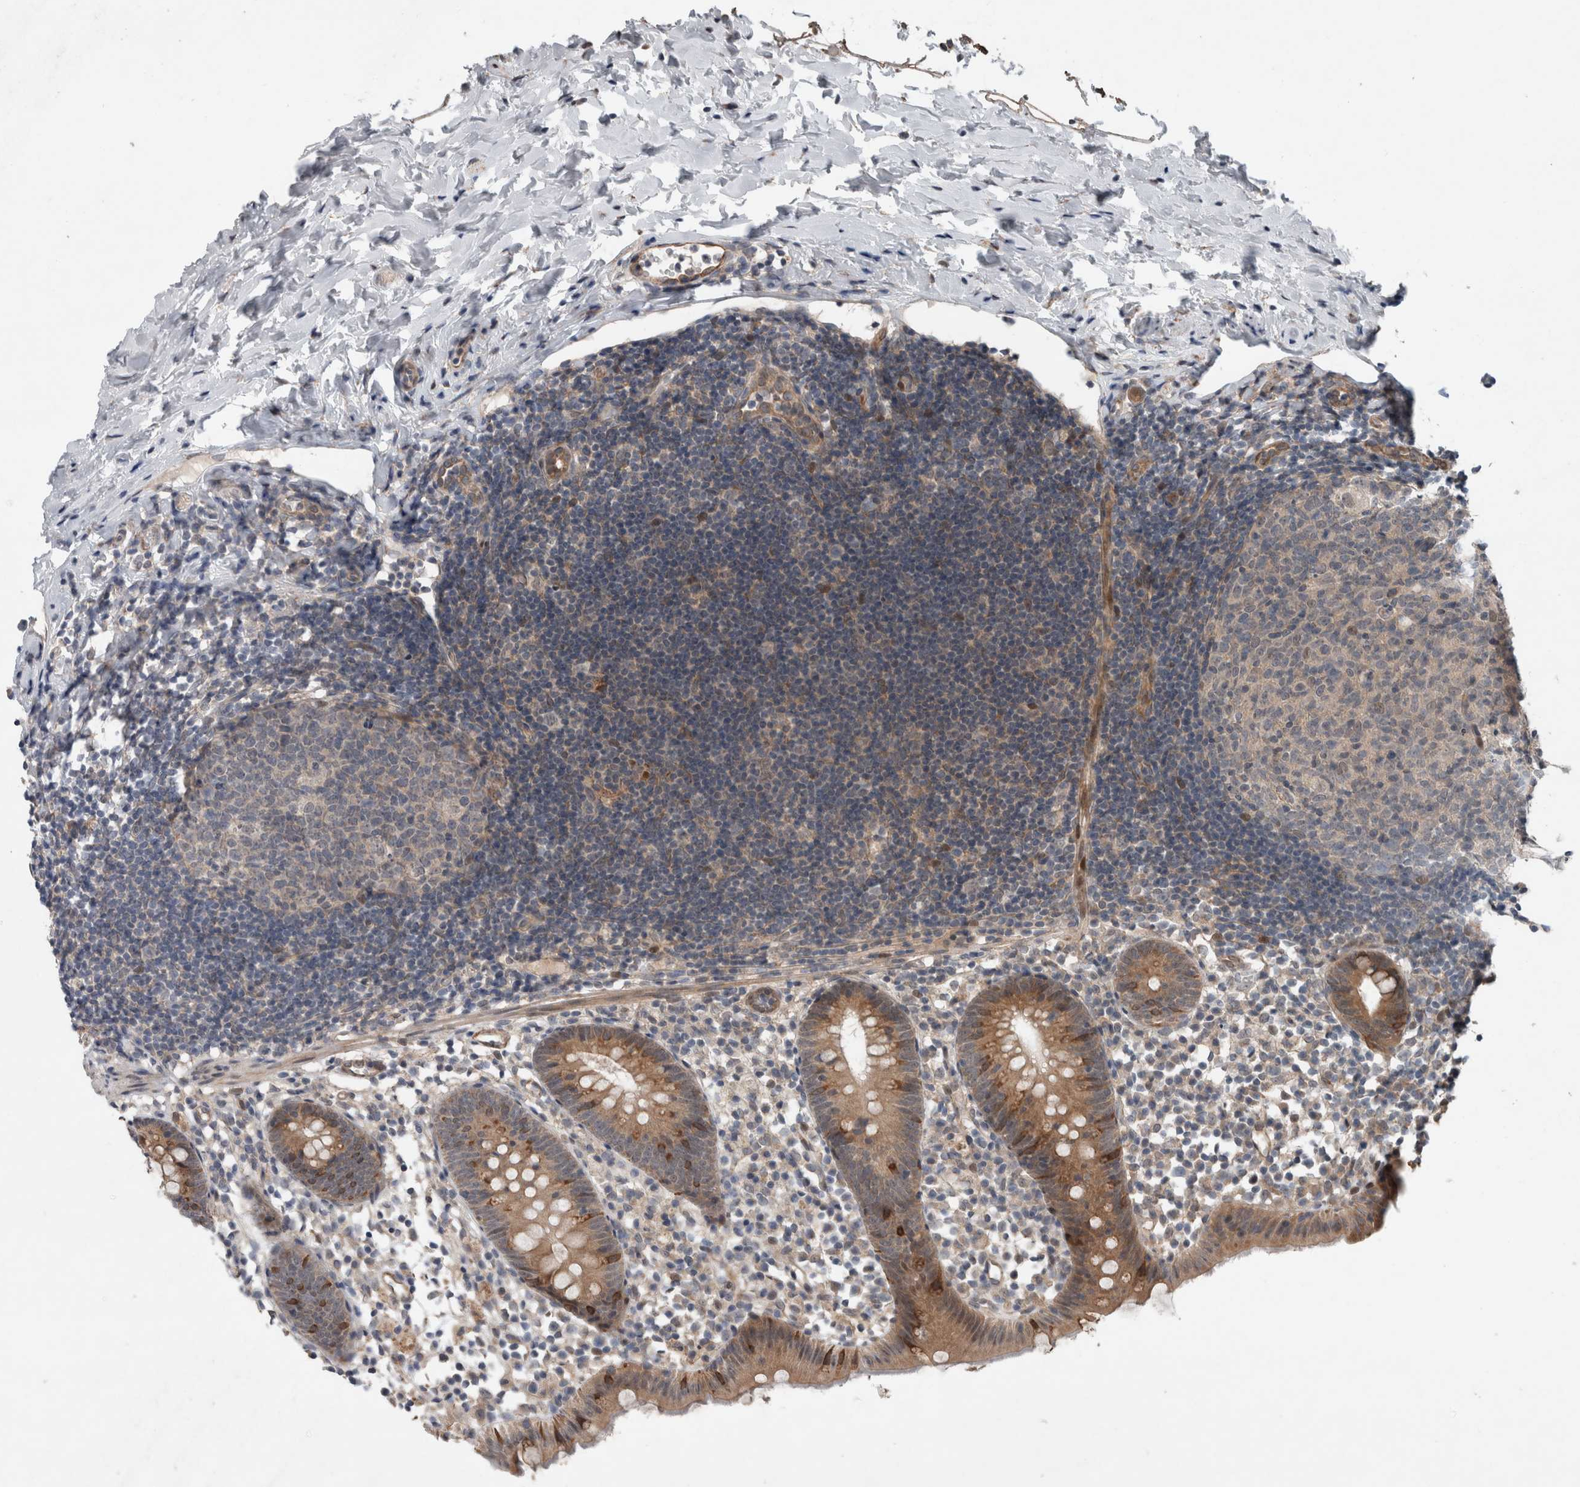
{"staining": {"intensity": "moderate", "quantity": ">75%", "location": "cytoplasmic/membranous"}, "tissue": "appendix", "cell_type": "Glandular cells", "image_type": "normal", "snomed": [{"axis": "morphology", "description": "Normal tissue, NOS"}, {"axis": "topography", "description": "Appendix"}], "caption": "An image showing moderate cytoplasmic/membranous staining in about >75% of glandular cells in unremarkable appendix, as visualized by brown immunohistochemical staining.", "gene": "GIMAP6", "patient": {"sex": "female", "age": 20}}